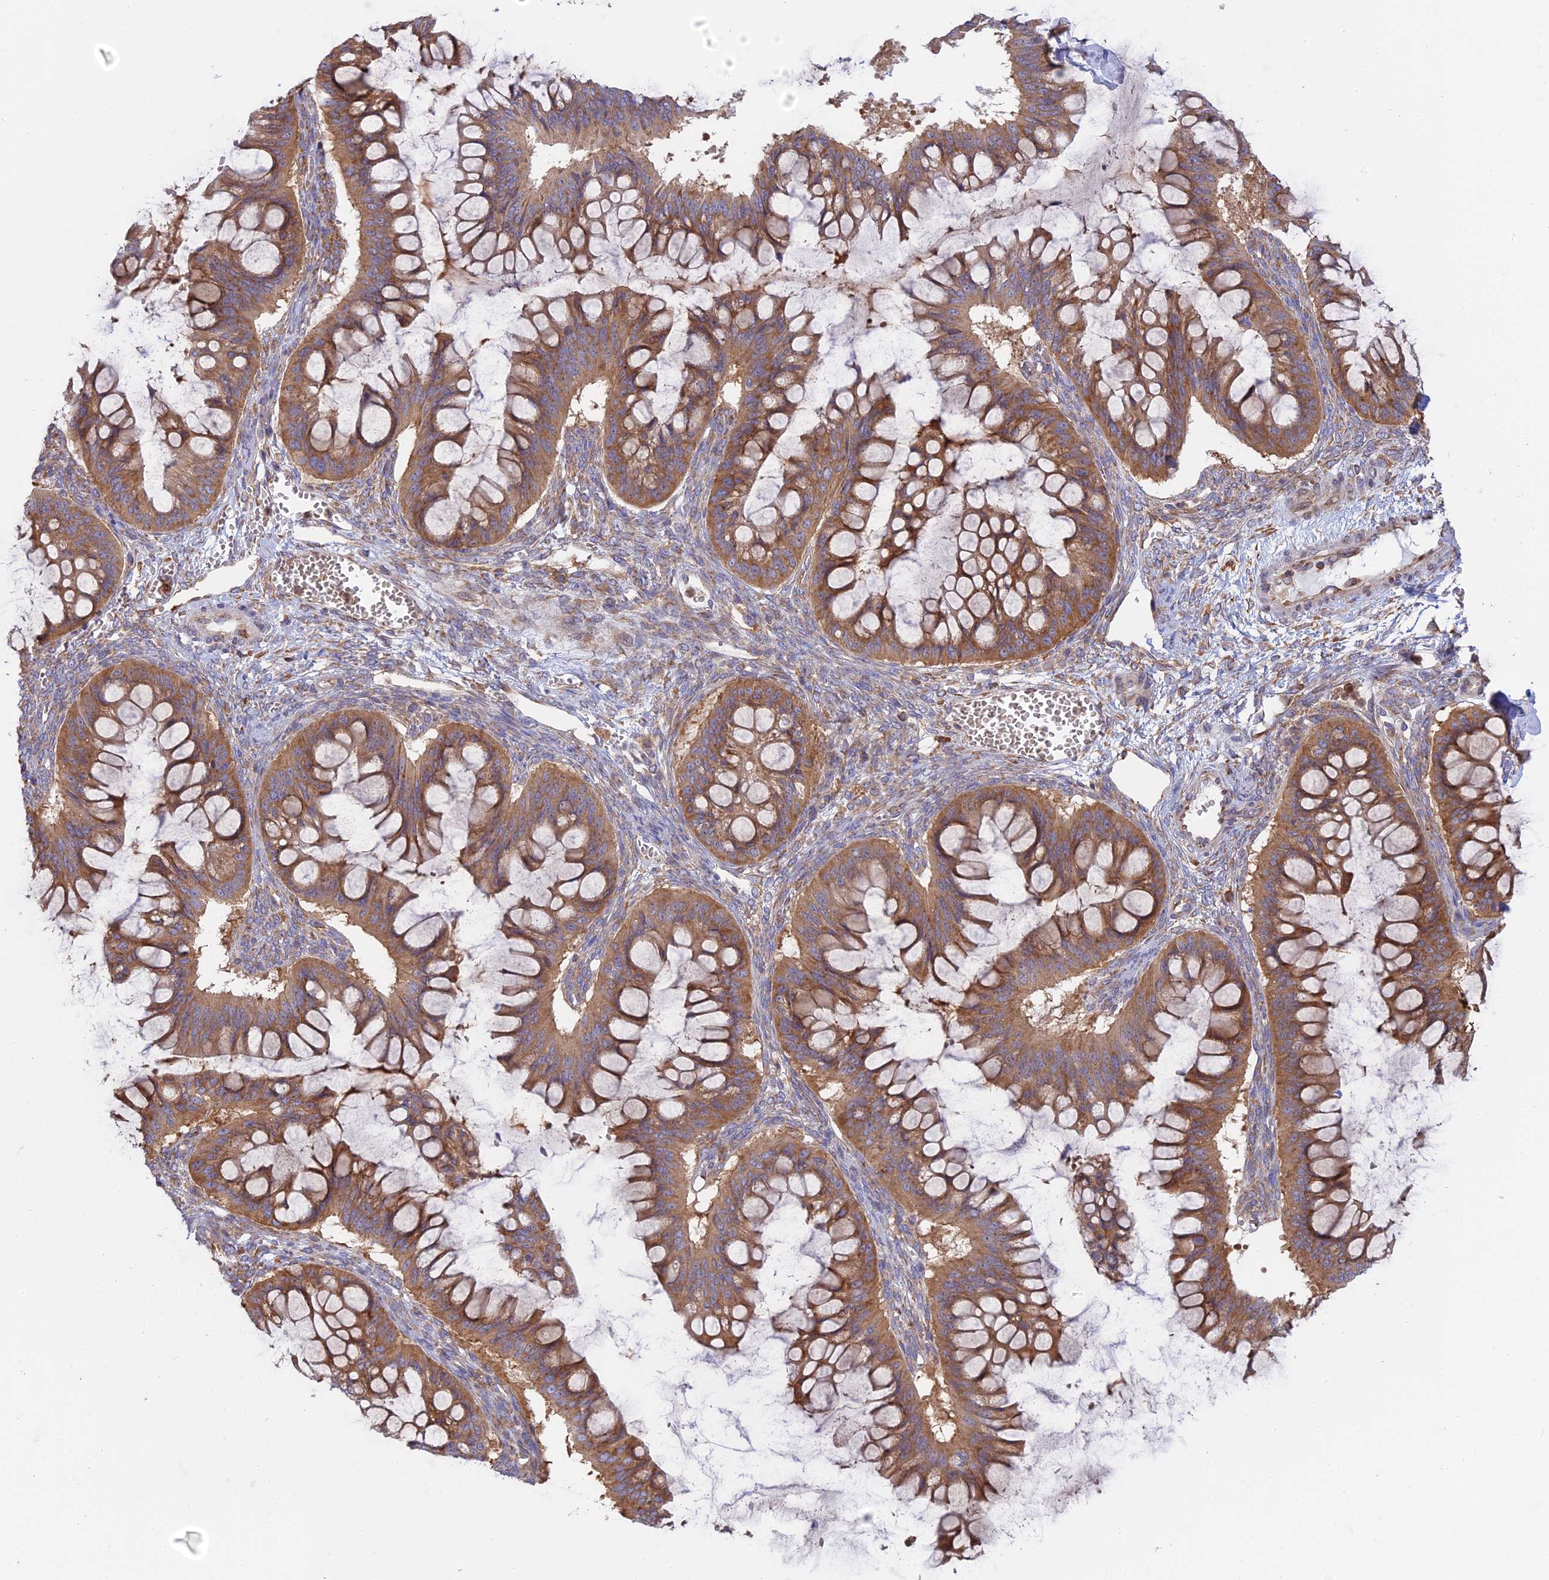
{"staining": {"intensity": "moderate", "quantity": ">75%", "location": "cytoplasmic/membranous"}, "tissue": "ovarian cancer", "cell_type": "Tumor cells", "image_type": "cancer", "snomed": [{"axis": "morphology", "description": "Cystadenocarcinoma, mucinous, NOS"}, {"axis": "topography", "description": "Ovary"}], "caption": "Protein positivity by immunohistochemistry demonstrates moderate cytoplasmic/membranous positivity in about >75% of tumor cells in ovarian cancer (mucinous cystadenocarcinoma). (DAB (3,3'-diaminobenzidine) = brown stain, brightfield microscopy at high magnification).", "gene": "GMIP", "patient": {"sex": "female", "age": 73}}